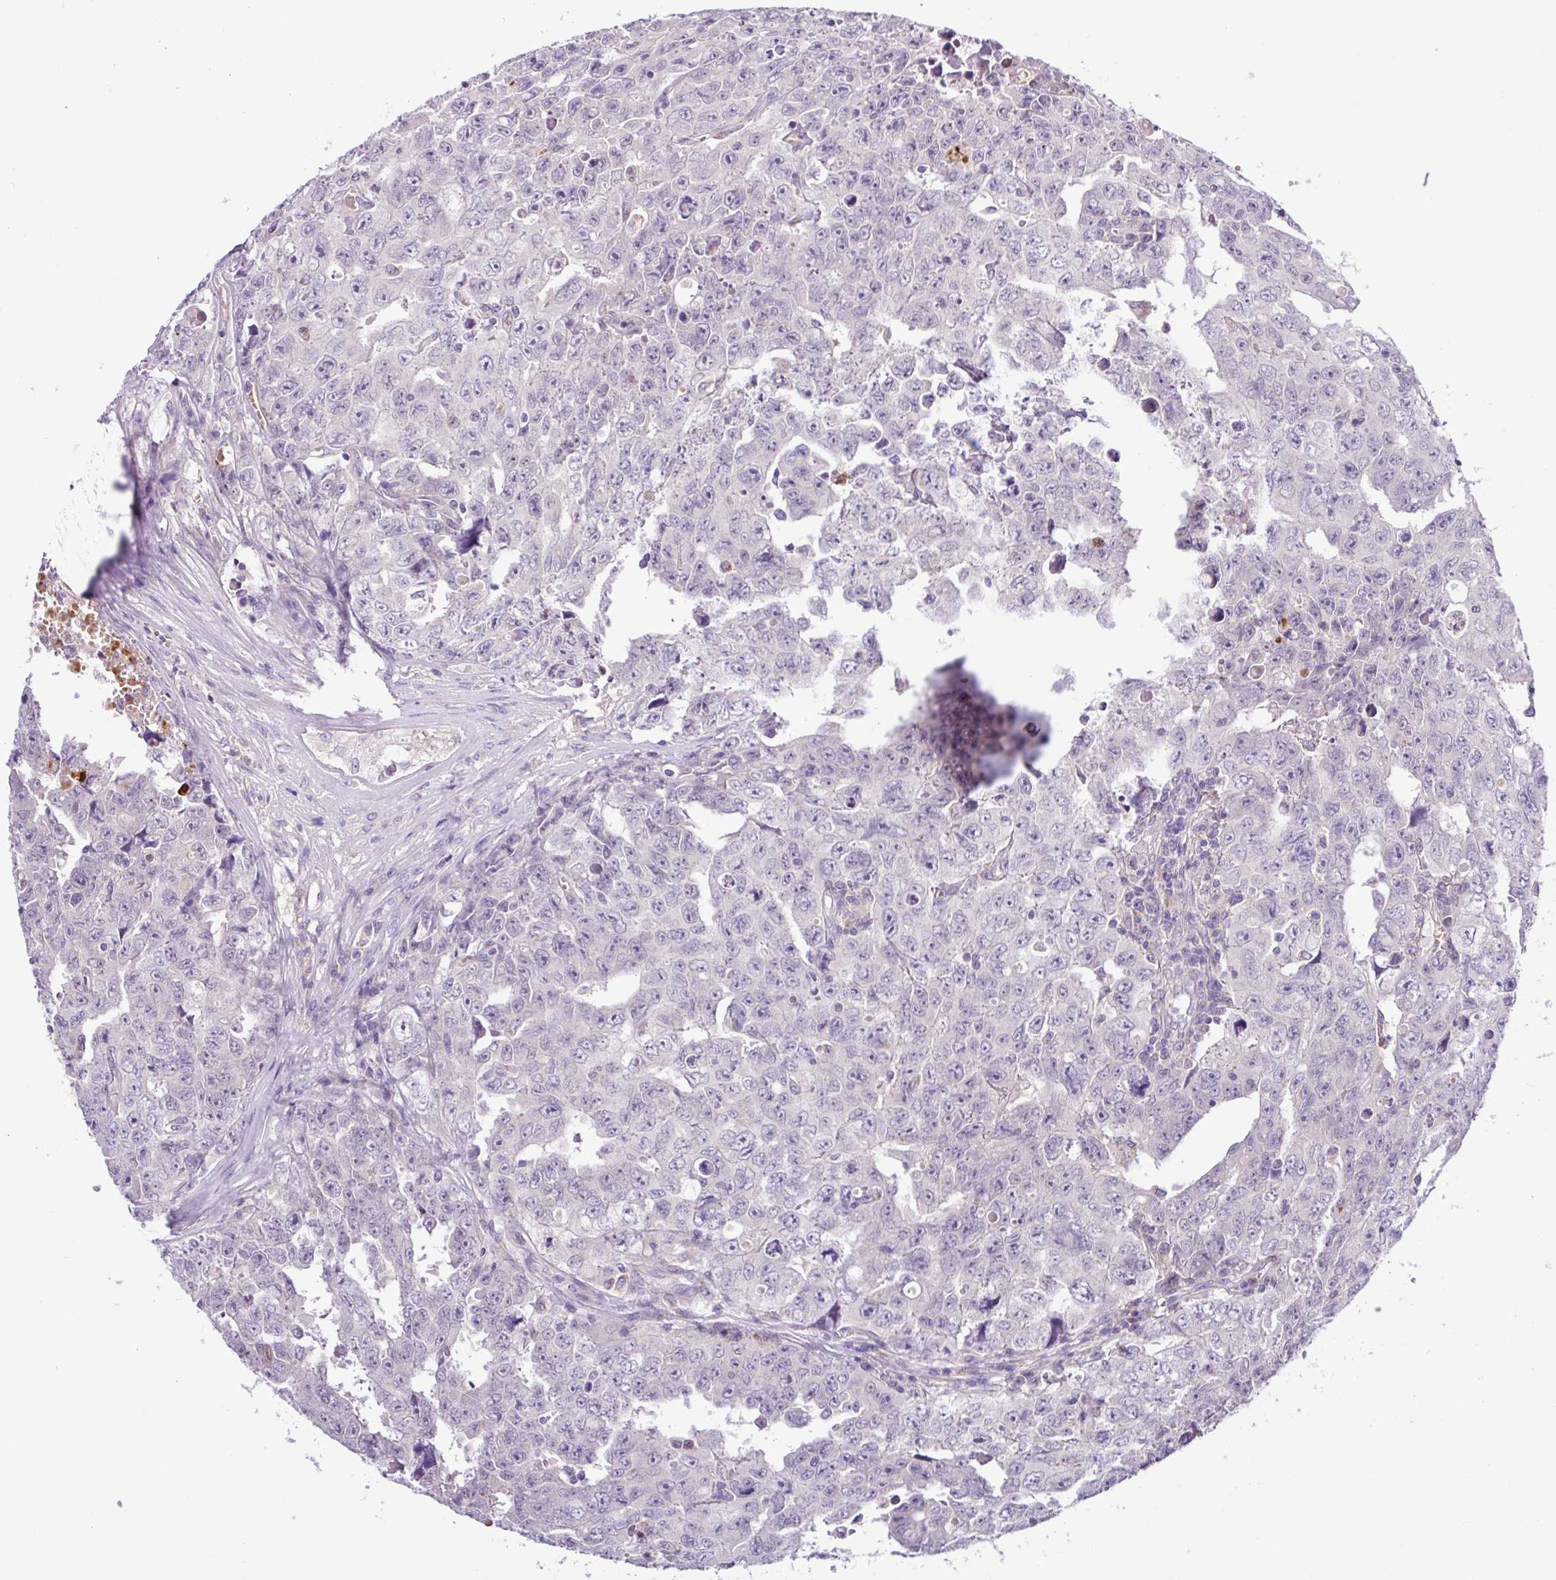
{"staining": {"intensity": "negative", "quantity": "none", "location": "none"}, "tissue": "testis cancer", "cell_type": "Tumor cells", "image_type": "cancer", "snomed": [{"axis": "morphology", "description": "Carcinoma, Embryonal, NOS"}, {"axis": "topography", "description": "Testis"}], "caption": "Tumor cells are negative for protein expression in human embryonal carcinoma (testis).", "gene": "TONSL", "patient": {"sex": "male", "age": 24}}